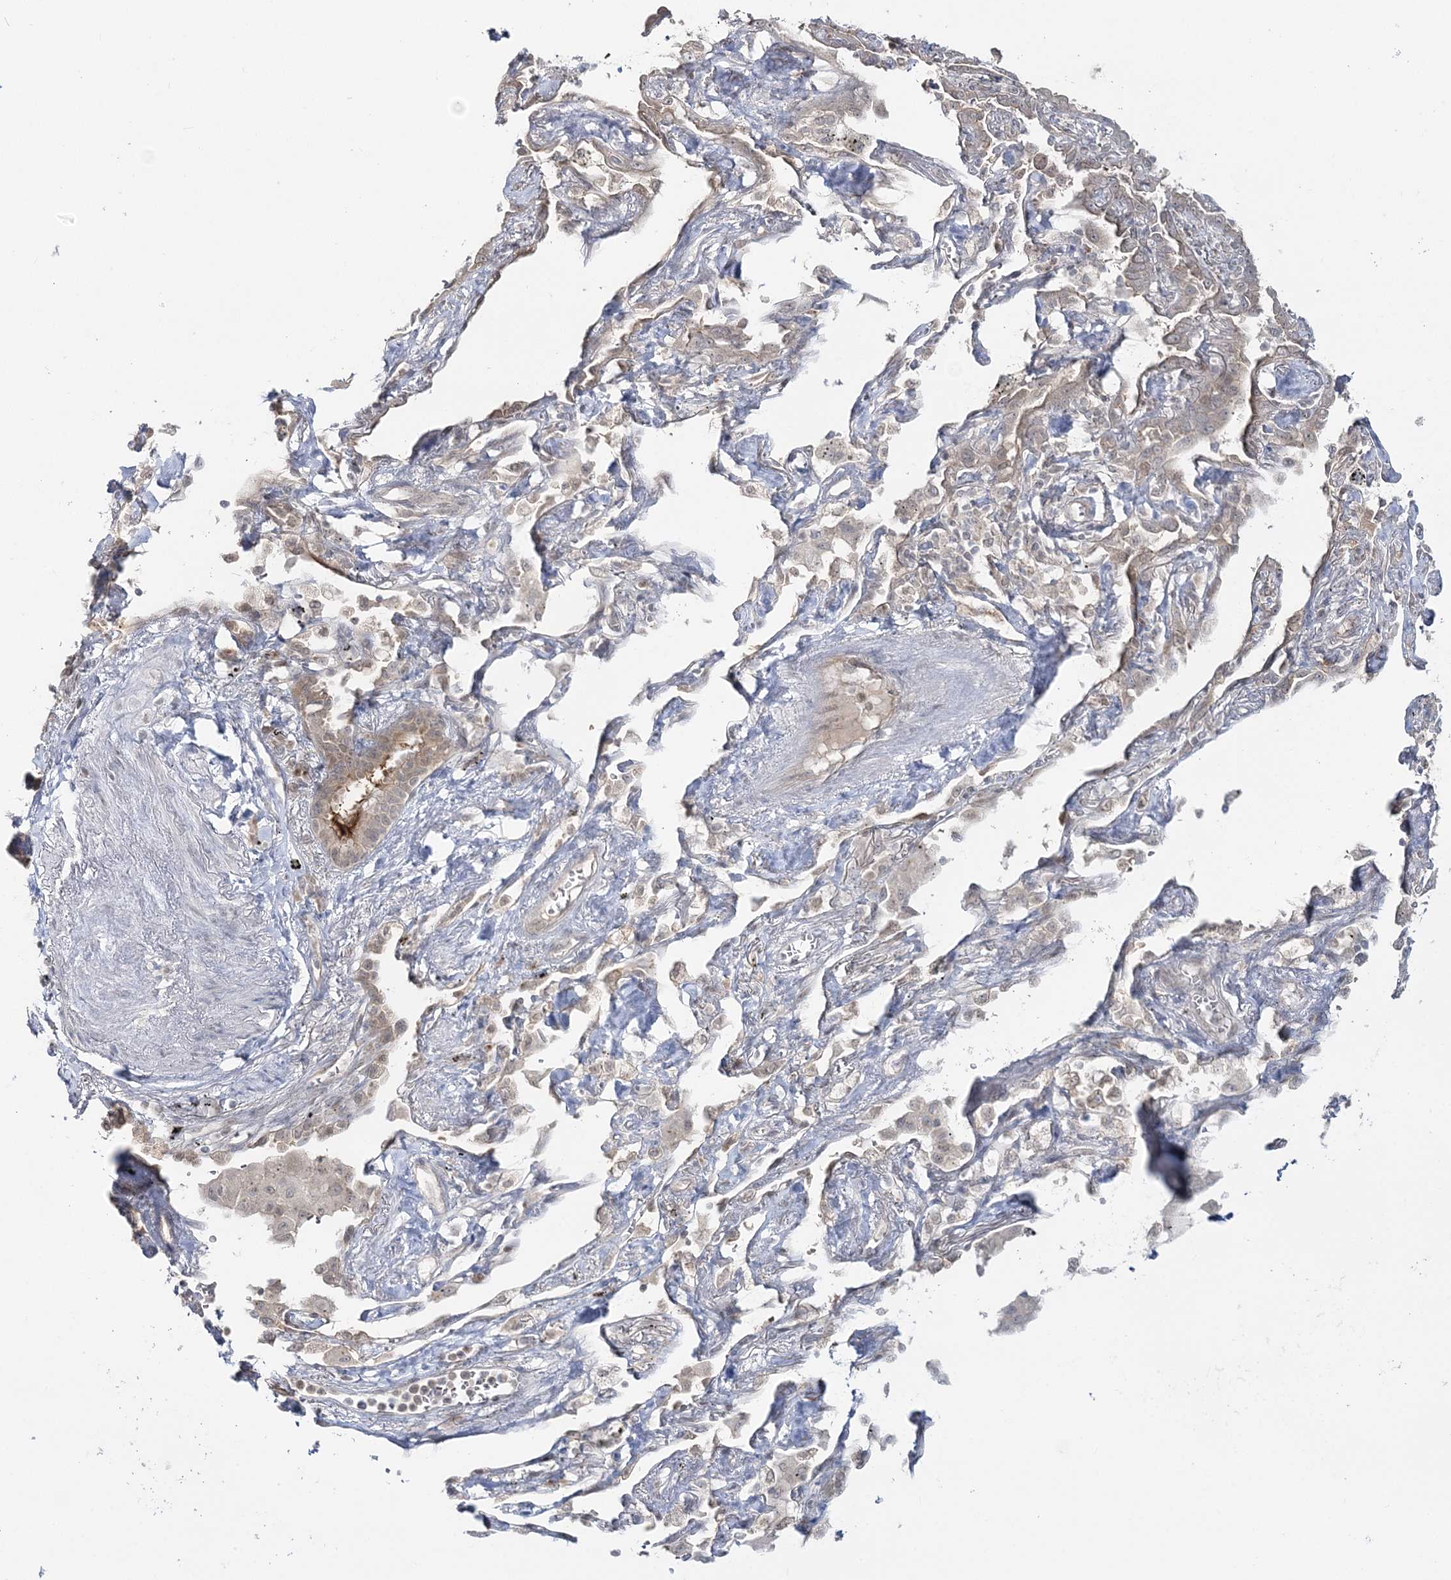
{"staining": {"intensity": "weak", "quantity": "<25%", "location": "cytoplasmic/membranous"}, "tissue": "lung cancer", "cell_type": "Tumor cells", "image_type": "cancer", "snomed": [{"axis": "morphology", "description": "Adenocarcinoma, NOS"}, {"axis": "topography", "description": "Lung"}], "caption": "Tumor cells show no significant staining in lung adenocarcinoma.", "gene": "ZFAND6", "patient": {"sex": "male", "age": 67}}